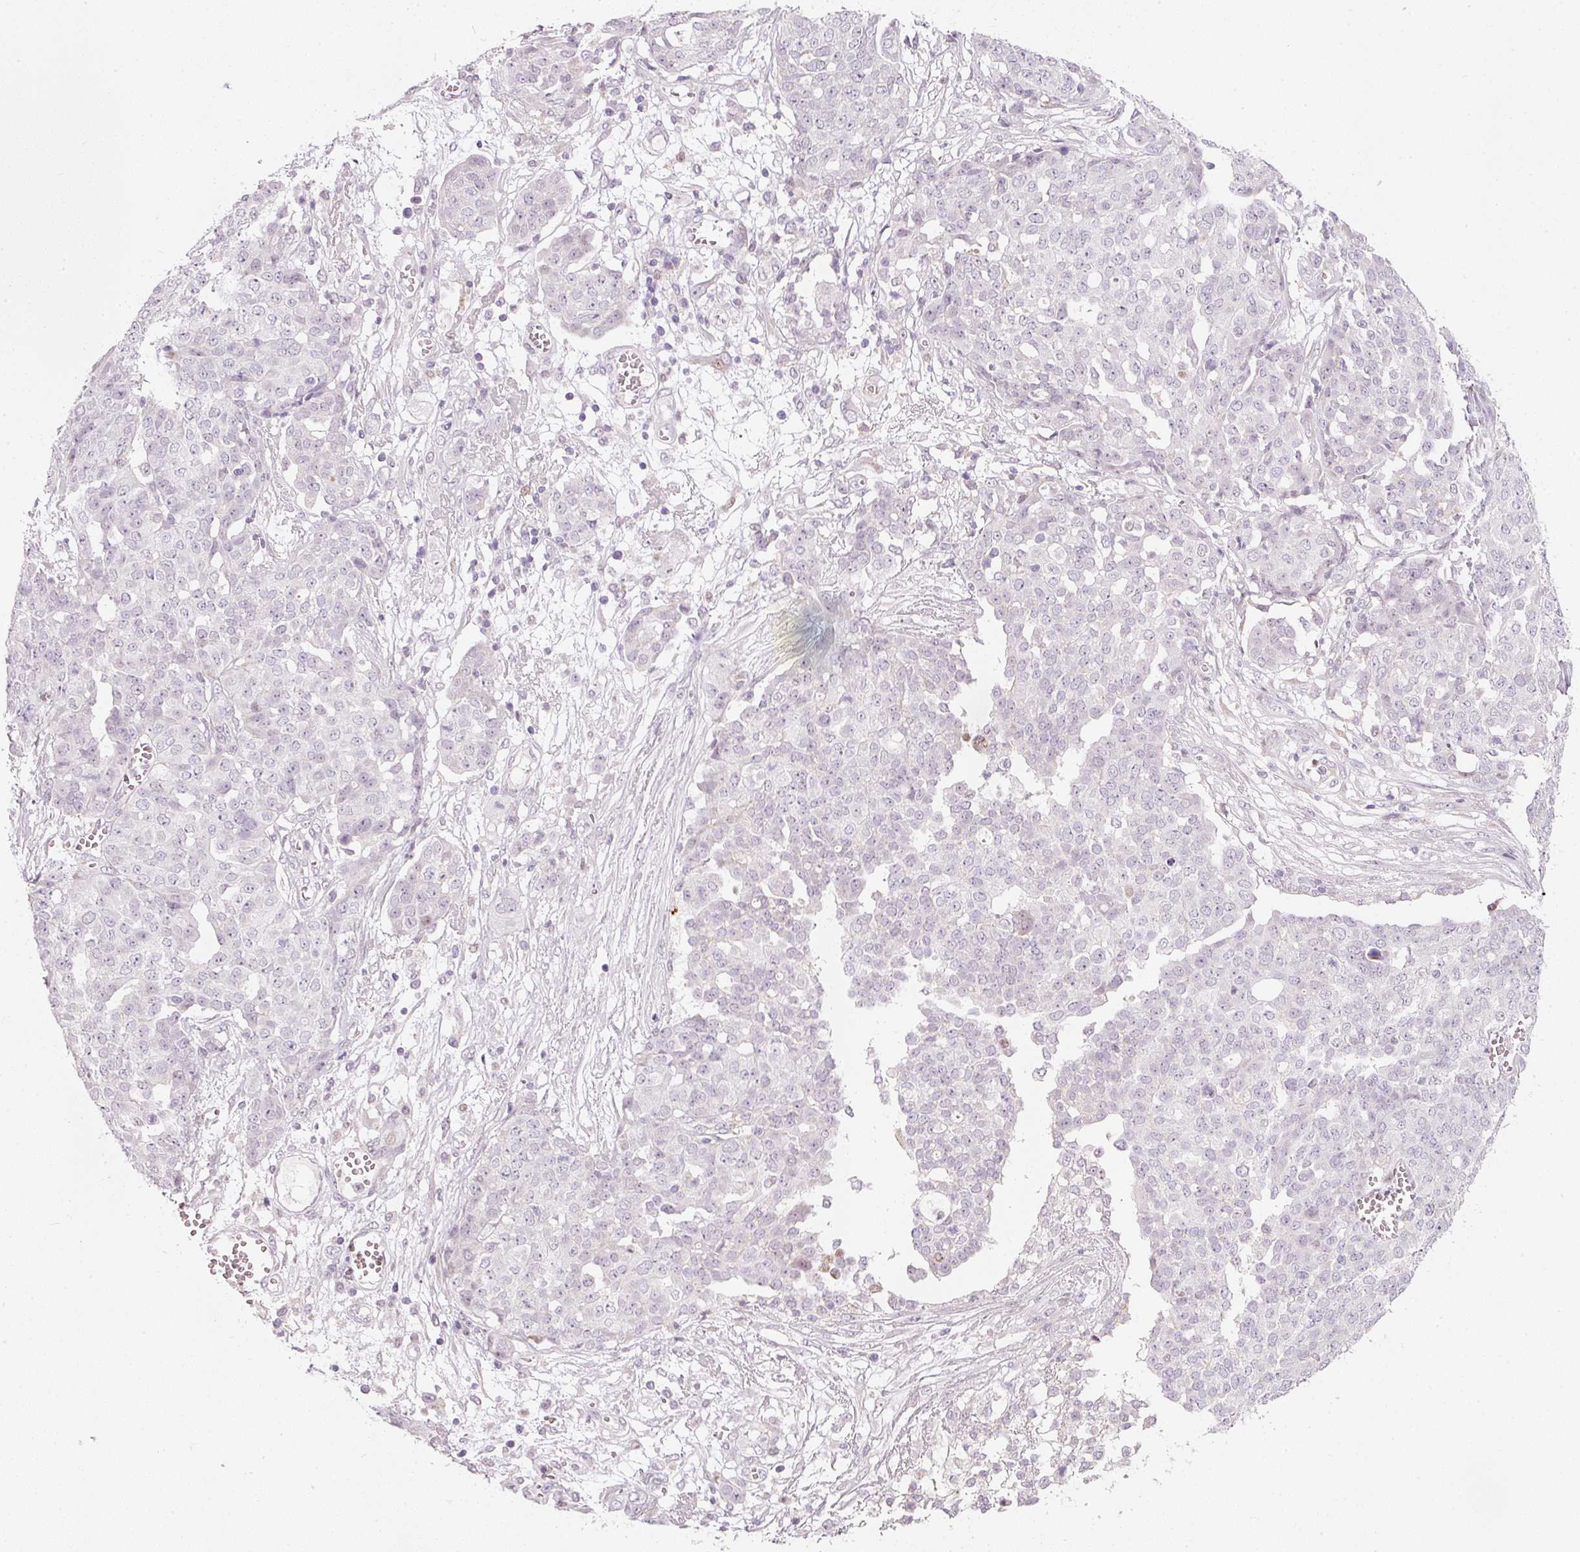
{"staining": {"intensity": "negative", "quantity": "none", "location": "none"}, "tissue": "ovarian cancer", "cell_type": "Tumor cells", "image_type": "cancer", "snomed": [{"axis": "morphology", "description": "Cystadenocarcinoma, serous, NOS"}, {"axis": "topography", "description": "Soft tissue"}, {"axis": "topography", "description": "Ovary"}], "caption": "Immunohistochemistry (IHC) photomicrograph of neoplastic tissue: ovarian cancer (serous cystadenocarcinoma) stained with DAB reveals no significant protein staining in tumor cells.", "gene": "RNF39", "patient": {"sex": "female", "age": 57}}